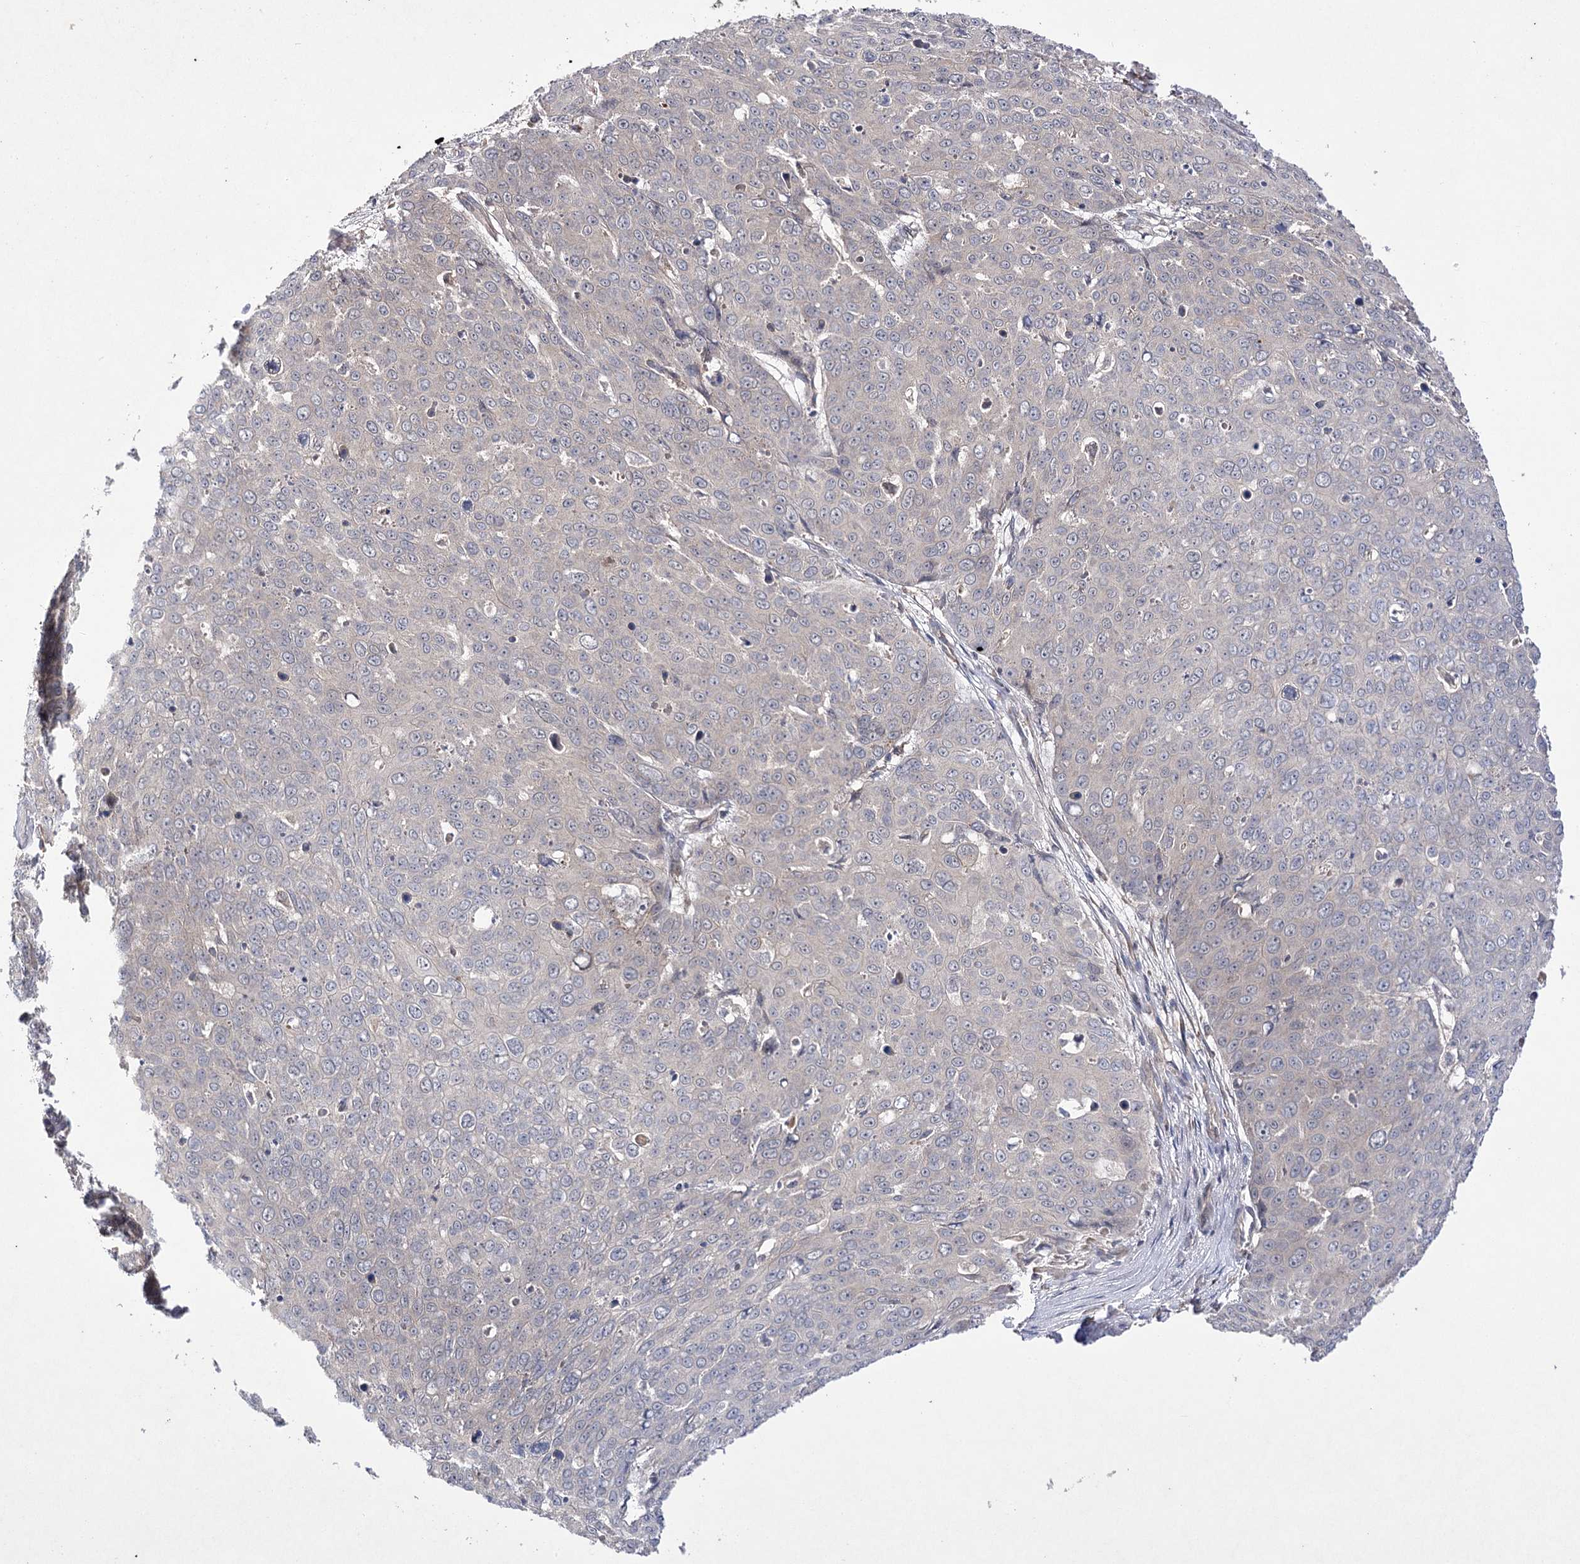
{"staining": {"intensity": "negative", "quantity": "none", "location": "none"}, "tissue": "skin cancer", "cell_type": "Tumor cells", "image_type": "cancer", "snomed": [{"axis": "morphology", "description": "Squamous cell carcinoma, NOS"}, {"axis": "topography", "description": "Skin"}], "caption": "High magnification brightfield microscopy of skin squamous cell carcinoma stained with DAB (3,3'-diaminobenzidine) (brown) and counterstained with hematoxylin (blue): tumor cells show no significant expression.", "gene": "BCR", "patient": {"sex": "male", "age": 71}}